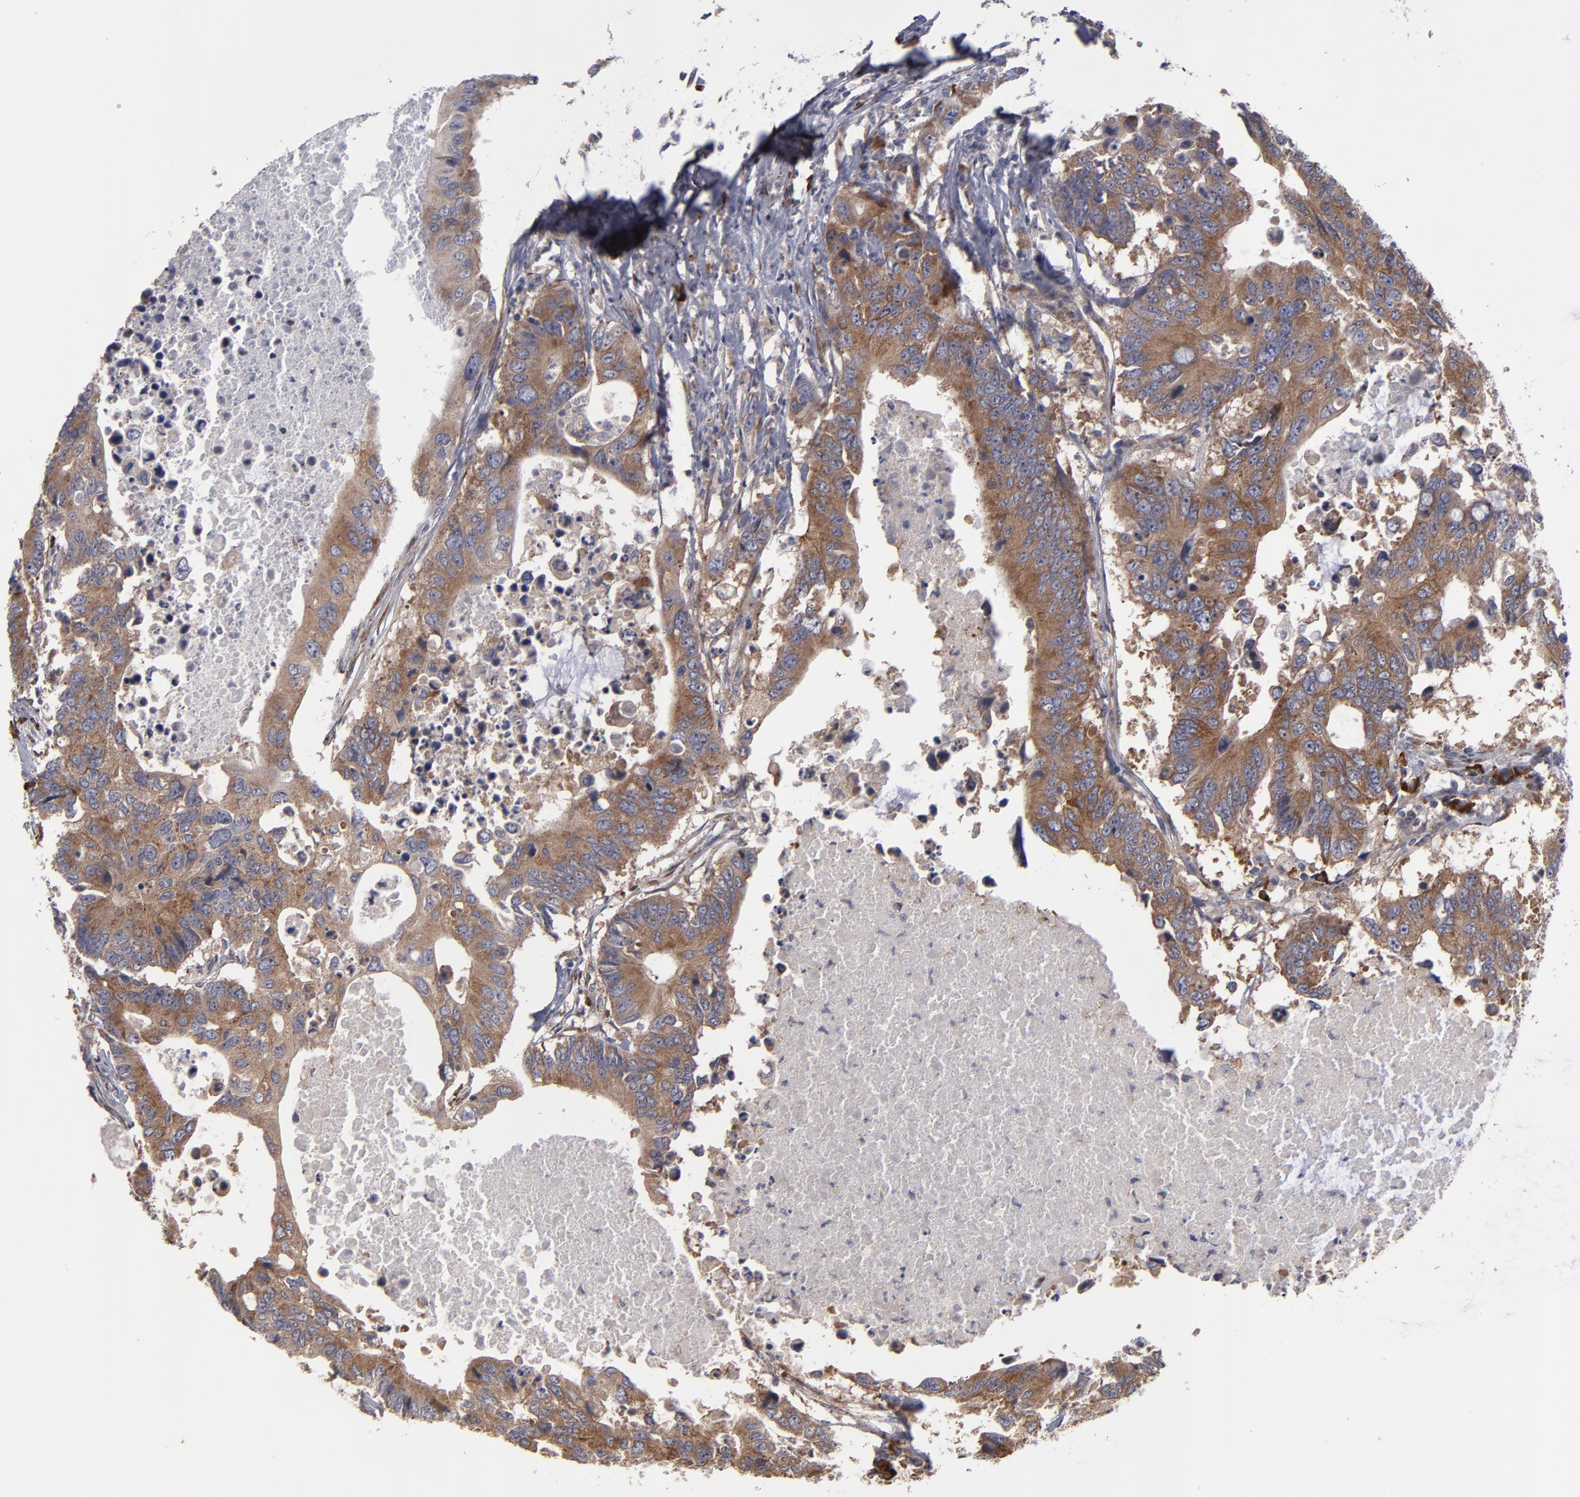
{"staining": {"intensity": "moderate", "quantity": ">75%", "location": "cytoplasmic/membranous"}, "tissue": "colorectal cancer", "cell_type": "Tumor cells", "image_type": "cancer", "snomed": [{"axis": "morphology", "description": "Adenocarcinoma, NOS"}, {"axis": "topography", "description": "Colon"}], "caption": "Protein expression analysis of human colorectal cancer reveals moderate cytoplasmic/membranous staining in approximately >75% of tumor cells.", "gene": "SND1", "patient": {"sex": "male", "age": 71}}